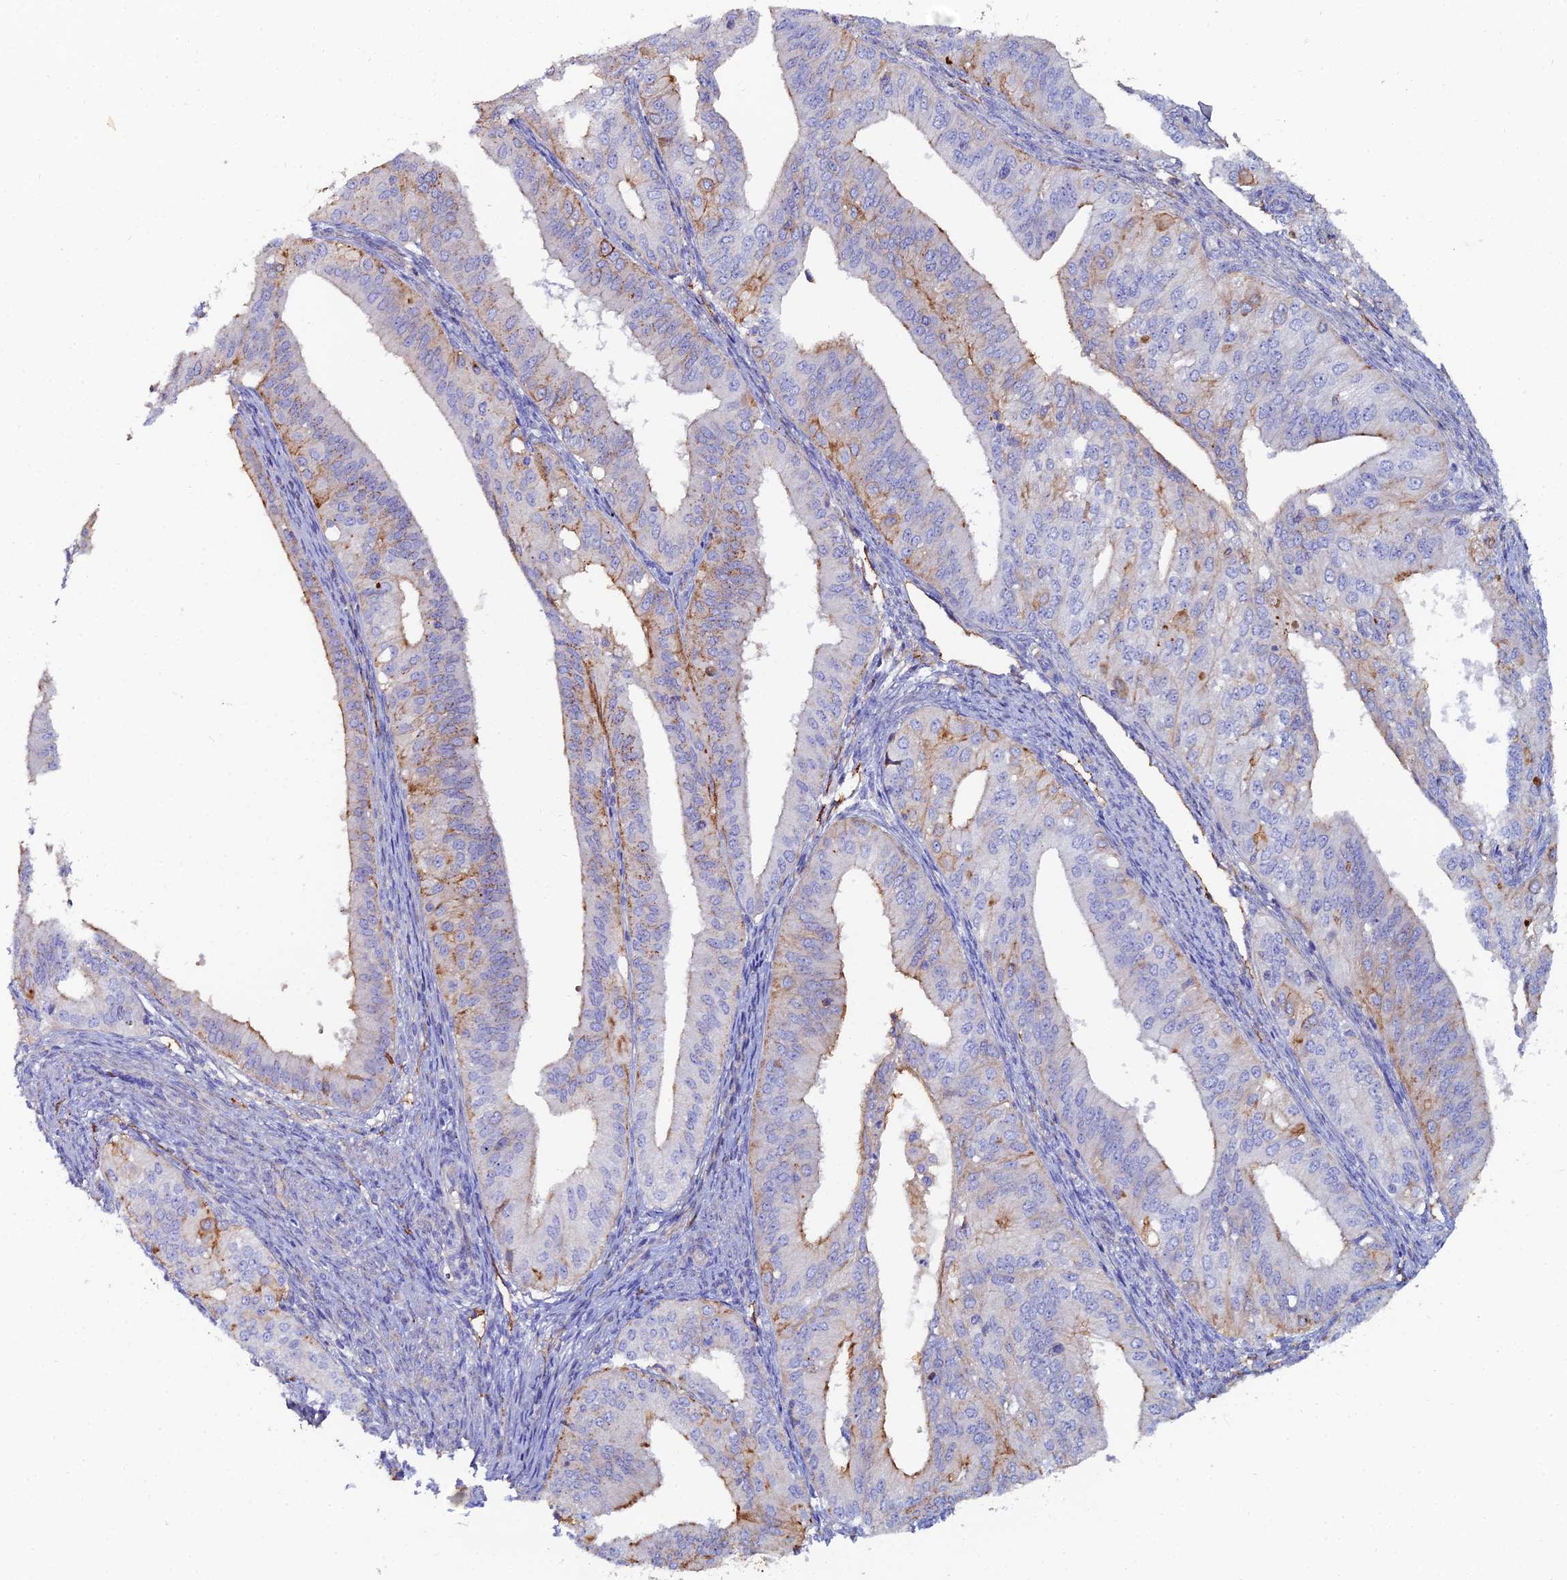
{"staining": {"intensity": "moderate", "quantity": "<25%", "location": "cytoplasmic/membranous"}, "tissue": "endometrial cancer", "cell_type": "Tumor cells", "image_type": "cancer", "snomed": [{"axis": "morphology", "description": "Adenocarcinoma, NOS"}, {"axis": "topography", "description": "Endometrium"}], "caption": "IHC photomicrograph of endometrial adenocarcinoma stained for a protein (brown), which reveals low levels of moderate cytoplasmic/membranous expression in about <25% of tumor cells.", "gene": "C6", "patient": {"sex": "female", "age": 50}}